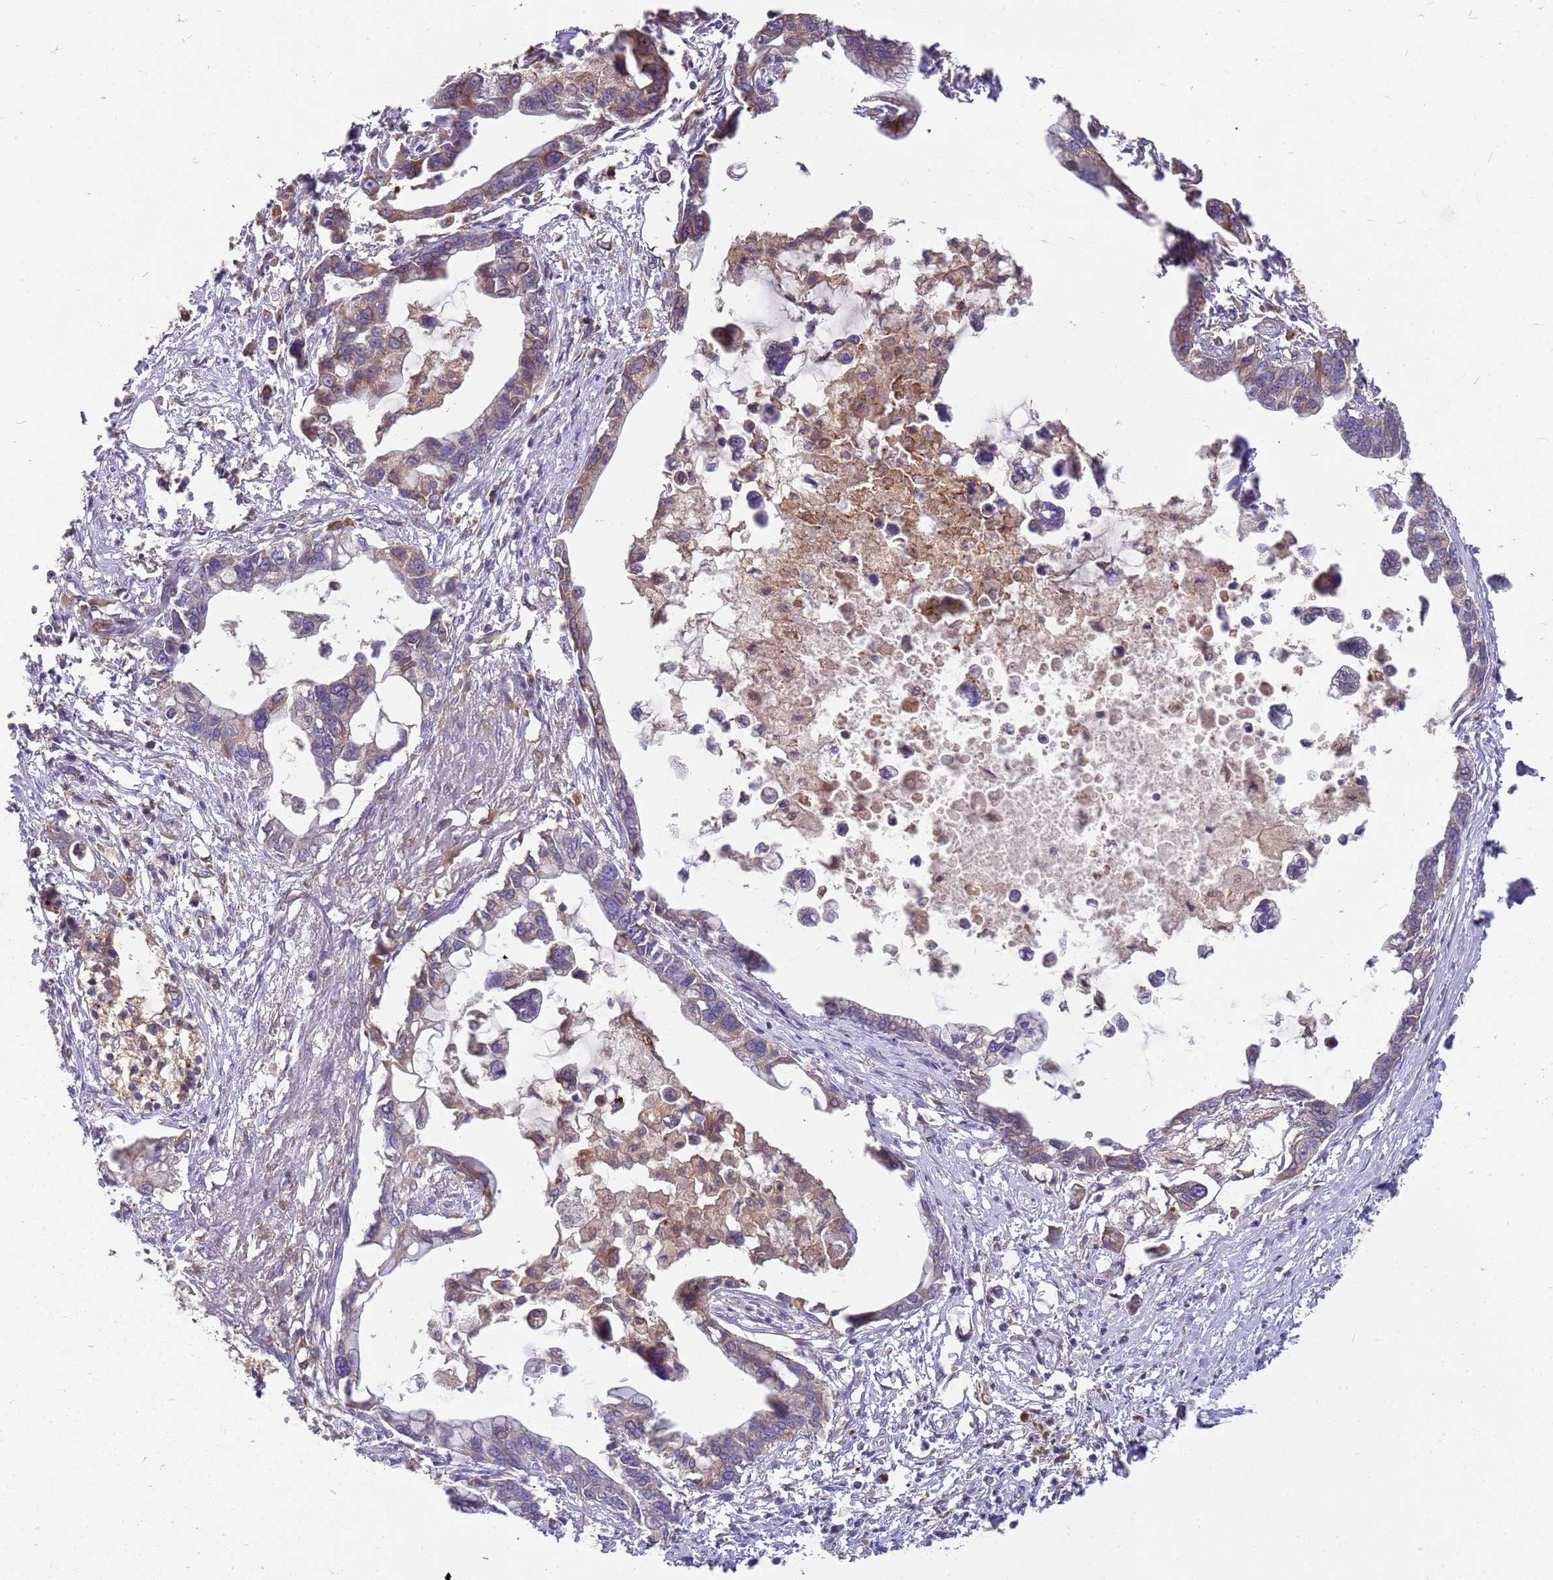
{"staining": {"intensity": "moderate", "quantity": "<25%", "location": "cytoplasmic/membranous"}, "tissue": "pancreatic cancer", "cell_type": "Tumor cells", "image_type": "cancer", "snomed": [{"axis": "morphology", "description": "Adenocarcinoma, NOS"}, {"axis": "topography", "description": "Pancreas"}], "caption": "Adenocarcinoma (pancreatic) stained with IHC reveals moderate cytoplasmic/membranous positivity in about <25% of tumor cells.", "gene": "NUDT14", "patient": {"sex": "female", "age": 83}}